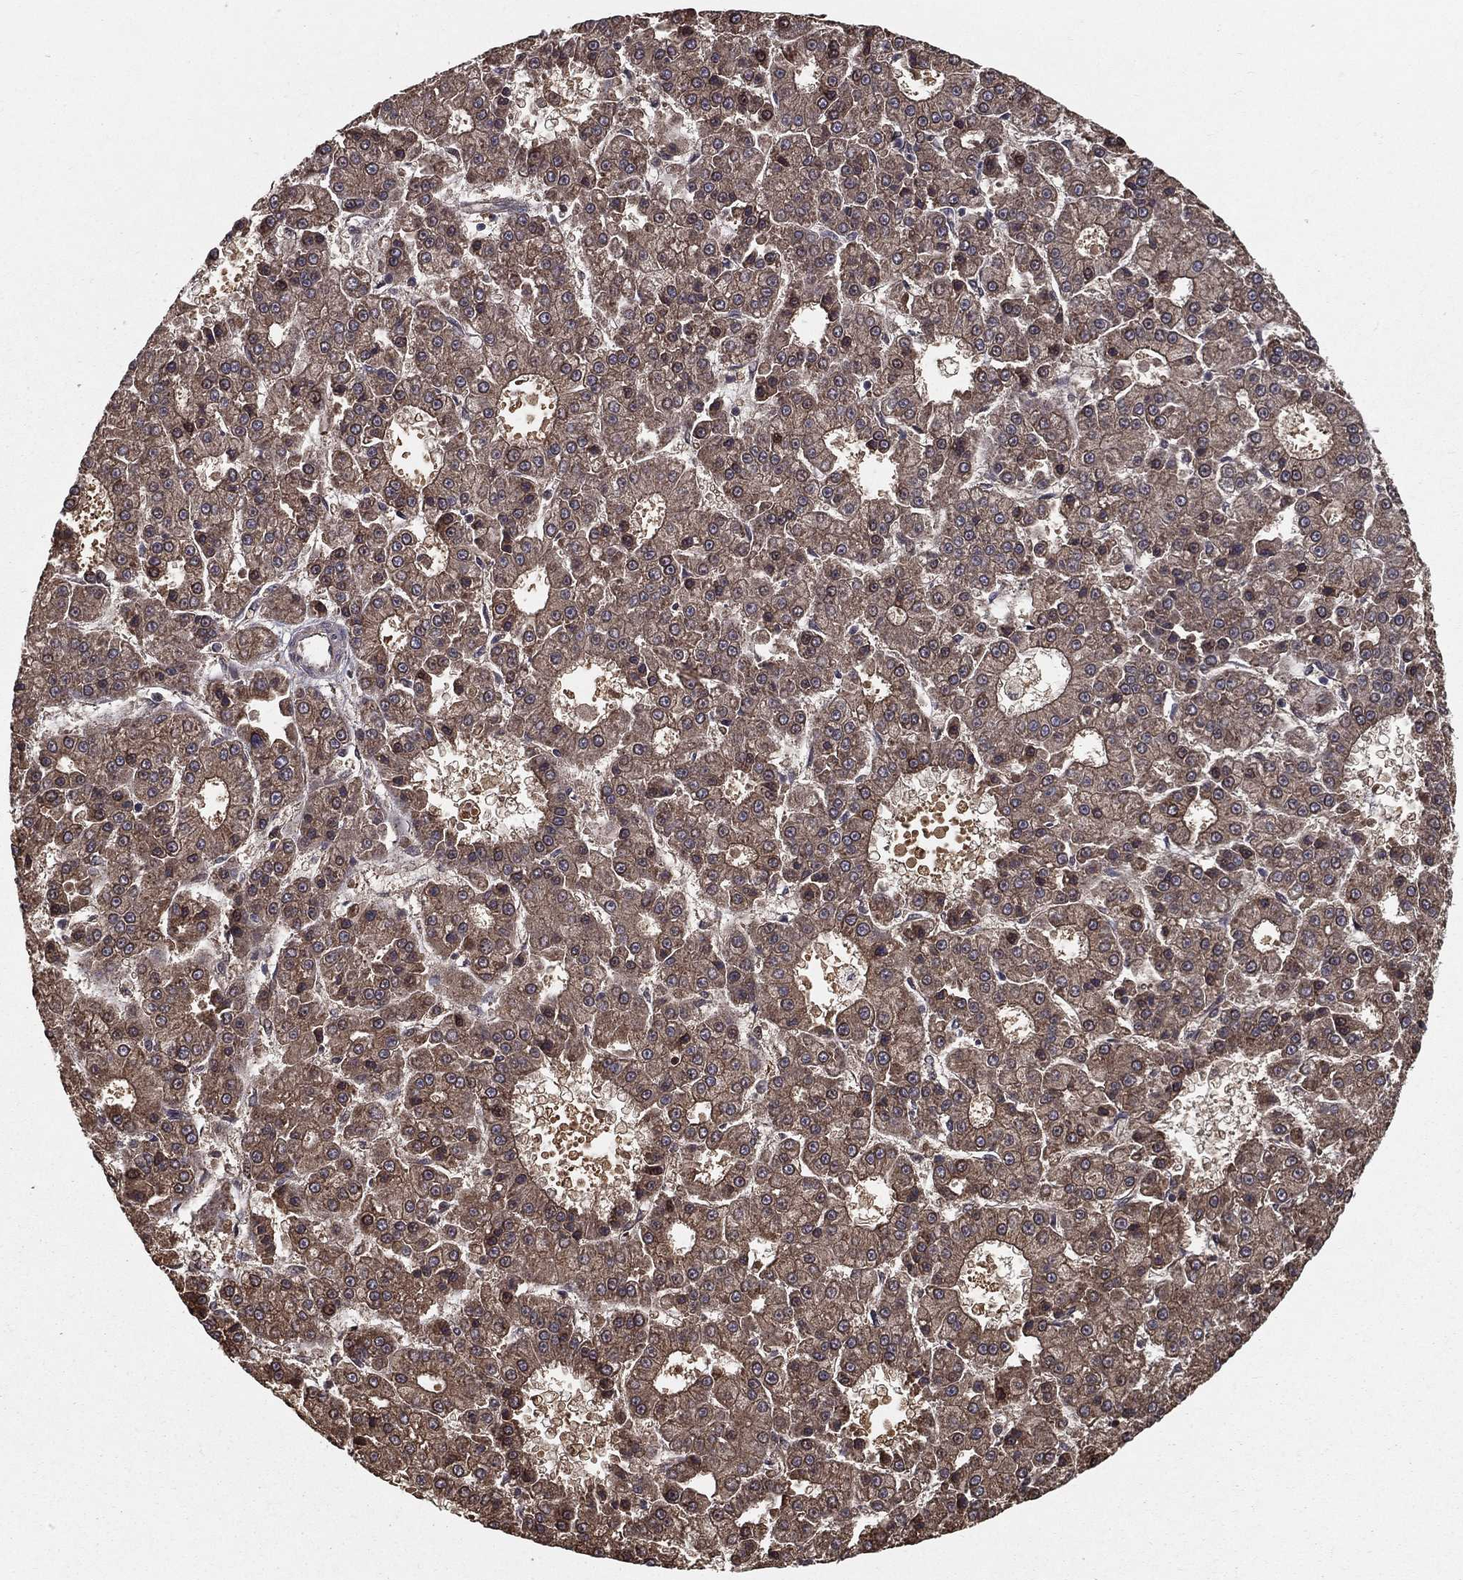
{"staining": {"intensity": "moderate", "quantity": "25%-75%", "location": "cytoplasmic/membranous"}, "tissue": "liver cancer", "cell_type": "Tumor cells", "image_type": "cancer", "snomed": [{"axis": "morphology", "description": "Carcinoma, Hepatocellular, NOS"}, {"axis": "topography", "description": "Liver"}], "caption": "A medium amount of moderate cytoplasmic/membranous positivity is appreciated in about 25%-75% of tumor cells in hepatocellular carcinoma (liver) tissue.", "gene": "SLC6A6", "patient": {"sex": "male", "age": 70}}